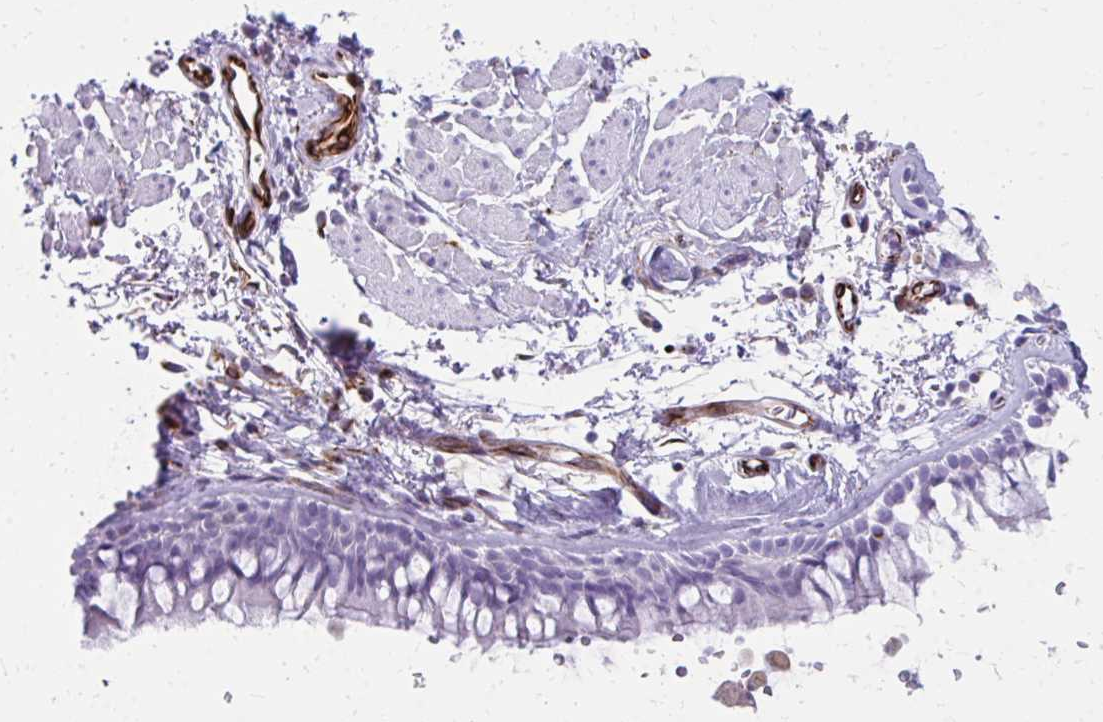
{"staining": {"intensity": "negative", "quantity": "none", "location": "none"}, "tissue": "bronchus", "cell_type": "Respiratory epithelial cells", "image_type": "normal", "snomed": [{"axis": "morphology", "description": "Normal tissue, NOS"}, {"axis": "topography", "description": "Cartilage tissue"}, {"axis": "topography", "description": "Bronchus"}], "caption": "Image shows no significant protein positivity in respiratory epithelial cells of normal bronchus.", "gene": "TRIM6", "patient": {"sex": "female", "age": 79}}